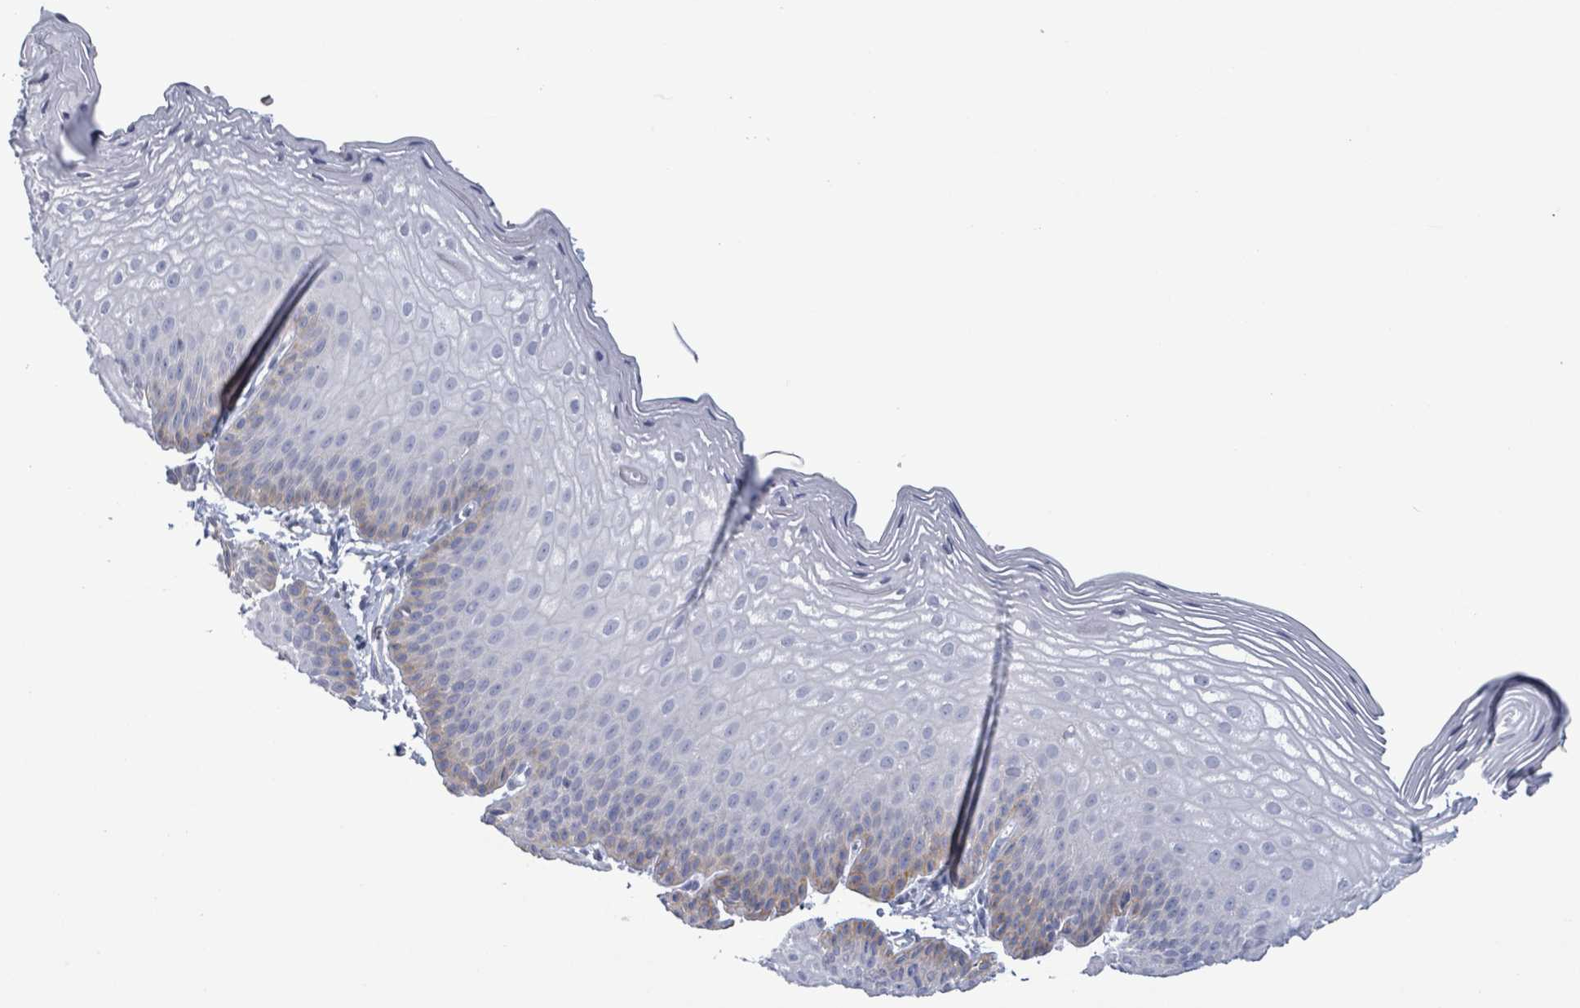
{"staining": {"intensity": "moderate", "quantity": "<25%", "location": "cytoplasmic/membranous"}, "tissue": "skin", "cell_type": "Epidermal cells", "image_type": "normal", "snomed": [{"axis": "morphology", "description": "Normal tissue, NOS"}, {"axis": "morphology", "description": "Hemorrhoids"}, {"axis": "morphology", "description": "Inflammation, NOS"}, {"axis": "topography", "description": "Anal"}], "caption": "Epidermal cells demonstrate low levels of moderate cytoplasmic/membranous positivity in approximately <25% of cells in unremarkable skin. Using DAB (brown) and hematoxylin (blue) stains, captured at high magnification using brightfield microscopy.", "gene": "BSG", "patient": {"sex": "male", "age": 60}}